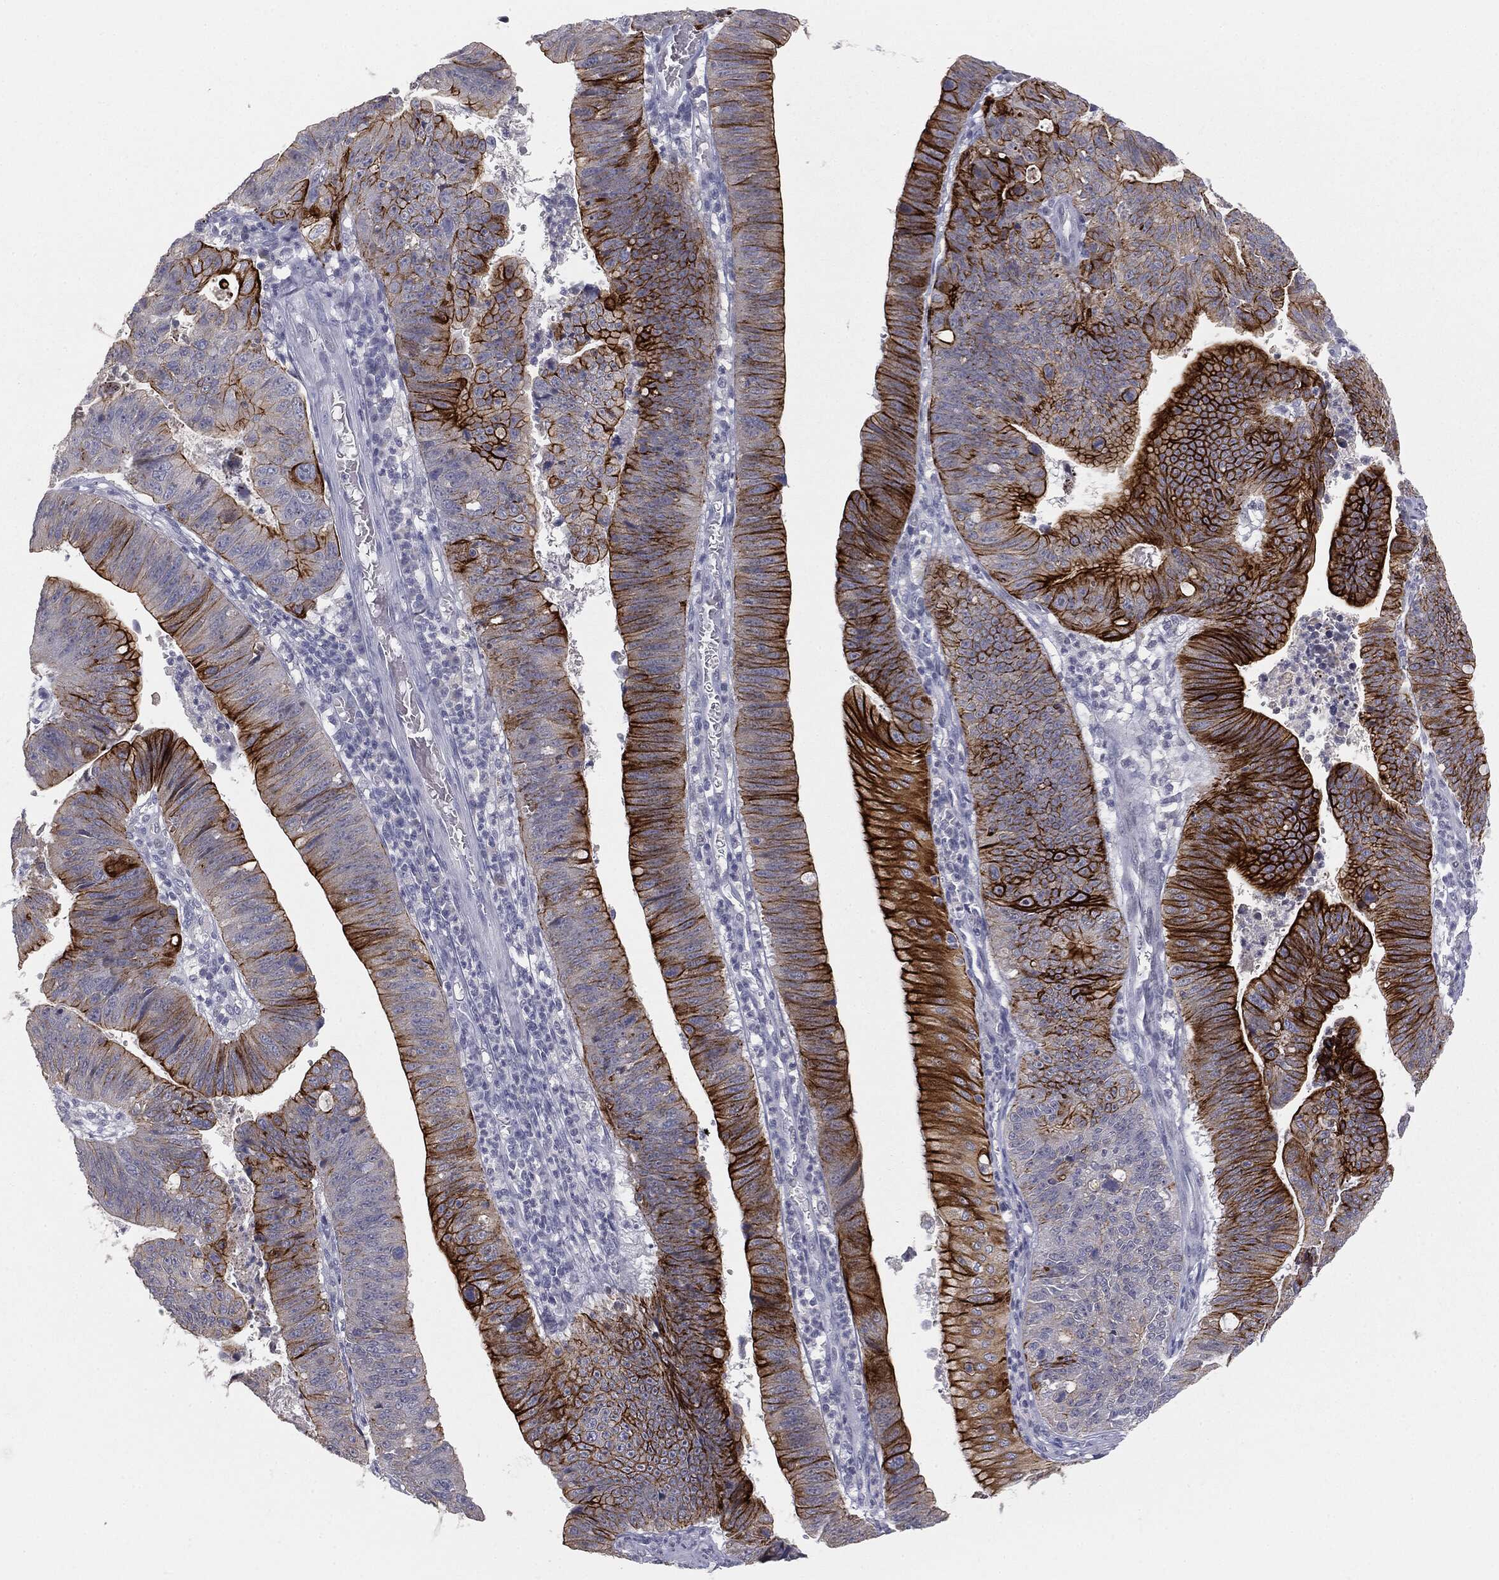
{"staining": {"intensity": "strong", "quantity": ">75%", "location": "cytoplasmic/membranous"}, "tissue": "stomach cancer", "cell_type": "Tumor cells", "image_type": "cancer", "snomed": [{"axis": "morphology", "description": "Adenocarcinoma, NOS"}, {"axis": "topography", "description": "Stomach"}], "caption": "Immunohistochemical staining of human stomach adenocarcinoma reveals high levels of strong cytoplasmic/membranous protein staining in approximately >75% of tumor cells.", "gene": "MUC1", "patient": {"sex": "male", "age": 59}}